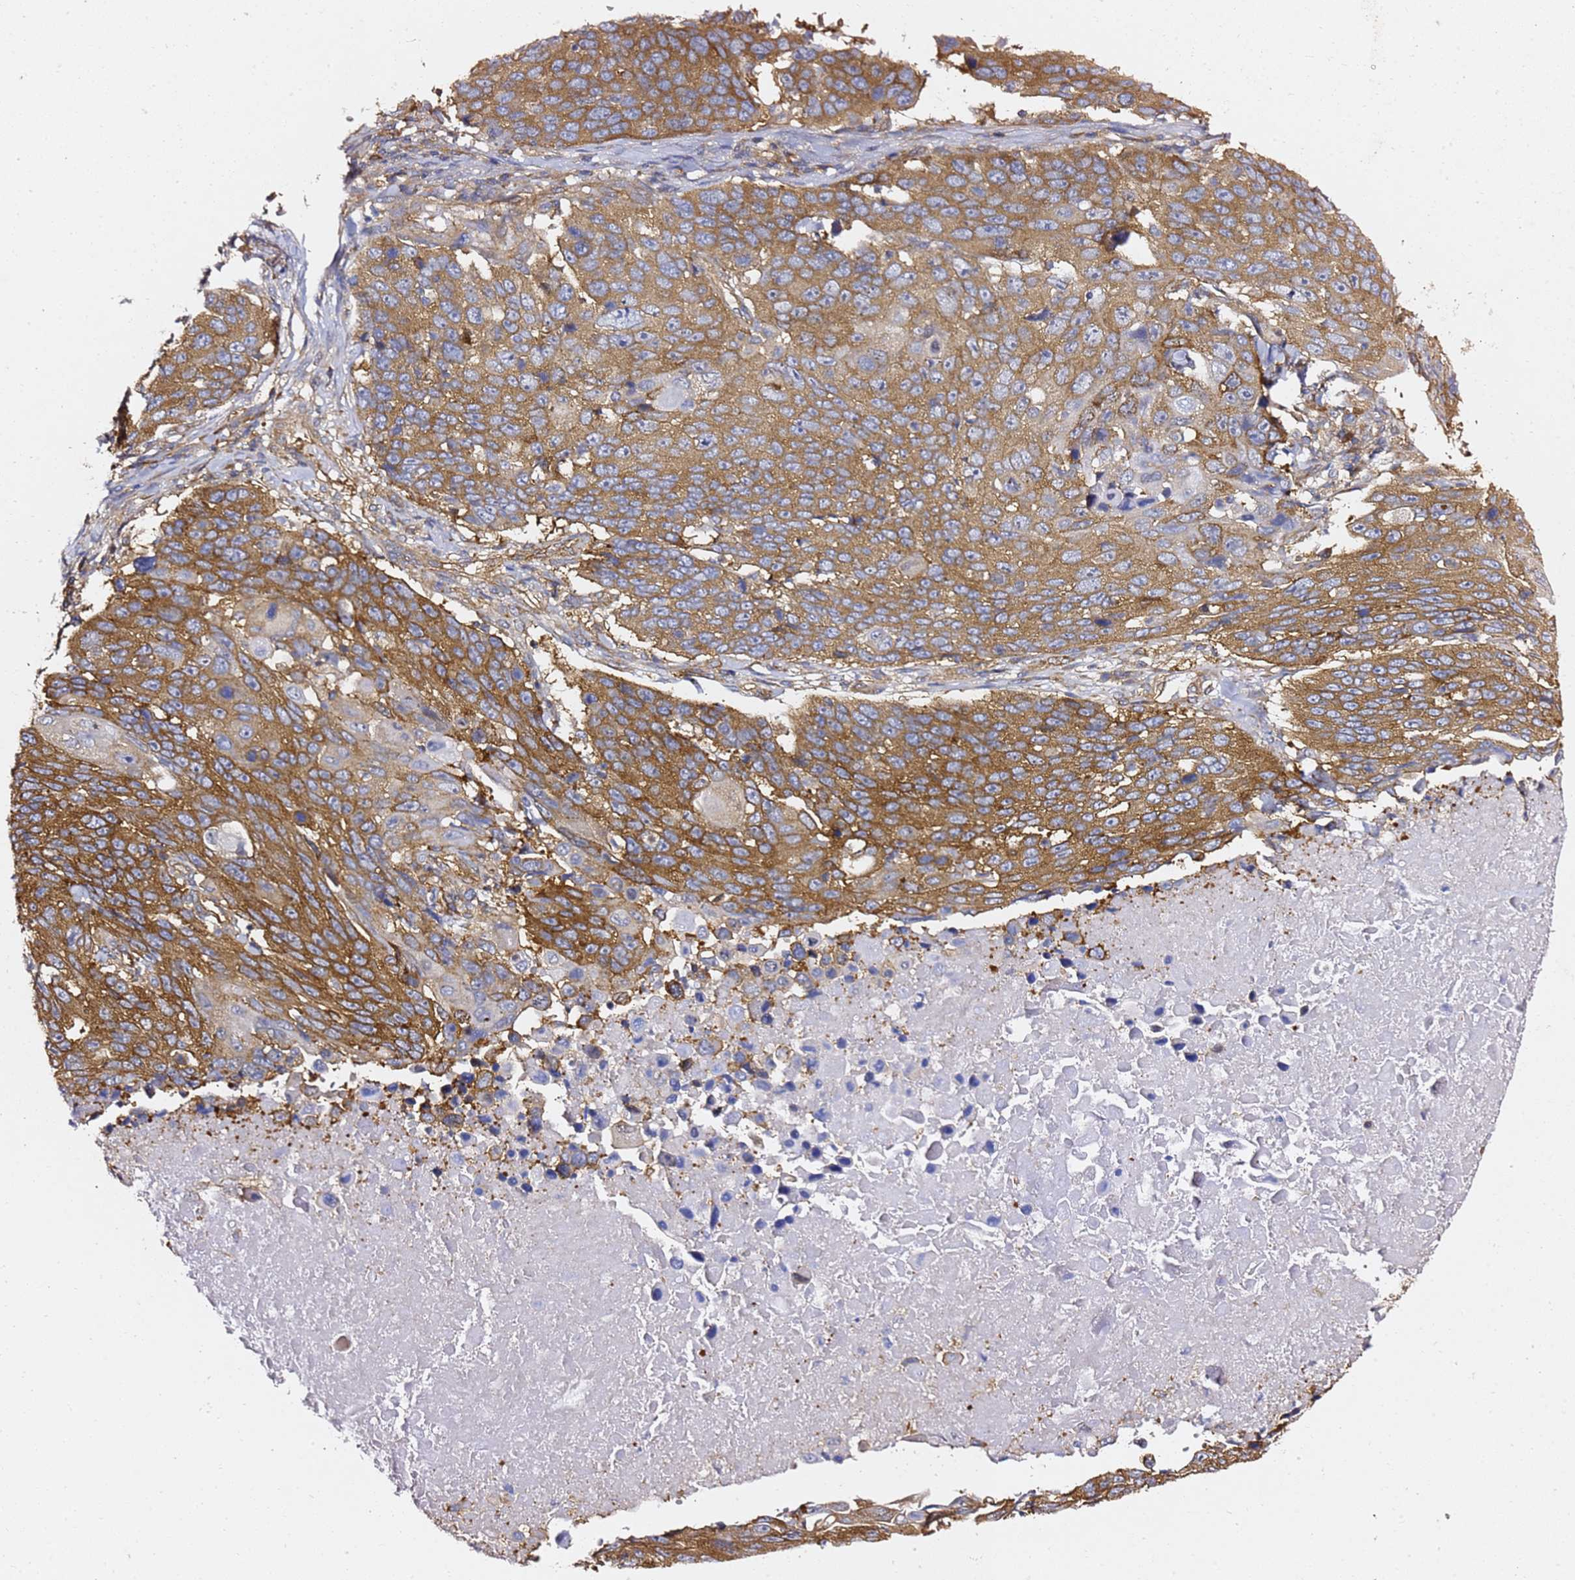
{"staining": {"intensity": "strong", "quantity": ">75%", "location": "cytoplasmic/membranous"}, "tissue": "lung cancer", "cell_type": "Tumor cells", "image_type": "cancer", "snomed": [{"axis": "morphology", "description": "Squamous cell carcinoma, NOS"}, {"axis": "topography", "description": "Lung"}], "caption": "Immunohistochemical staining of human lung cancer (squamous cell carcinoma) exhibits high levels of strong cytoplasmic/membranous protein expression in approximately >75% of tumor cells.", "gene": "TPST1", "patient": {"sex": "male", "age": 66}}